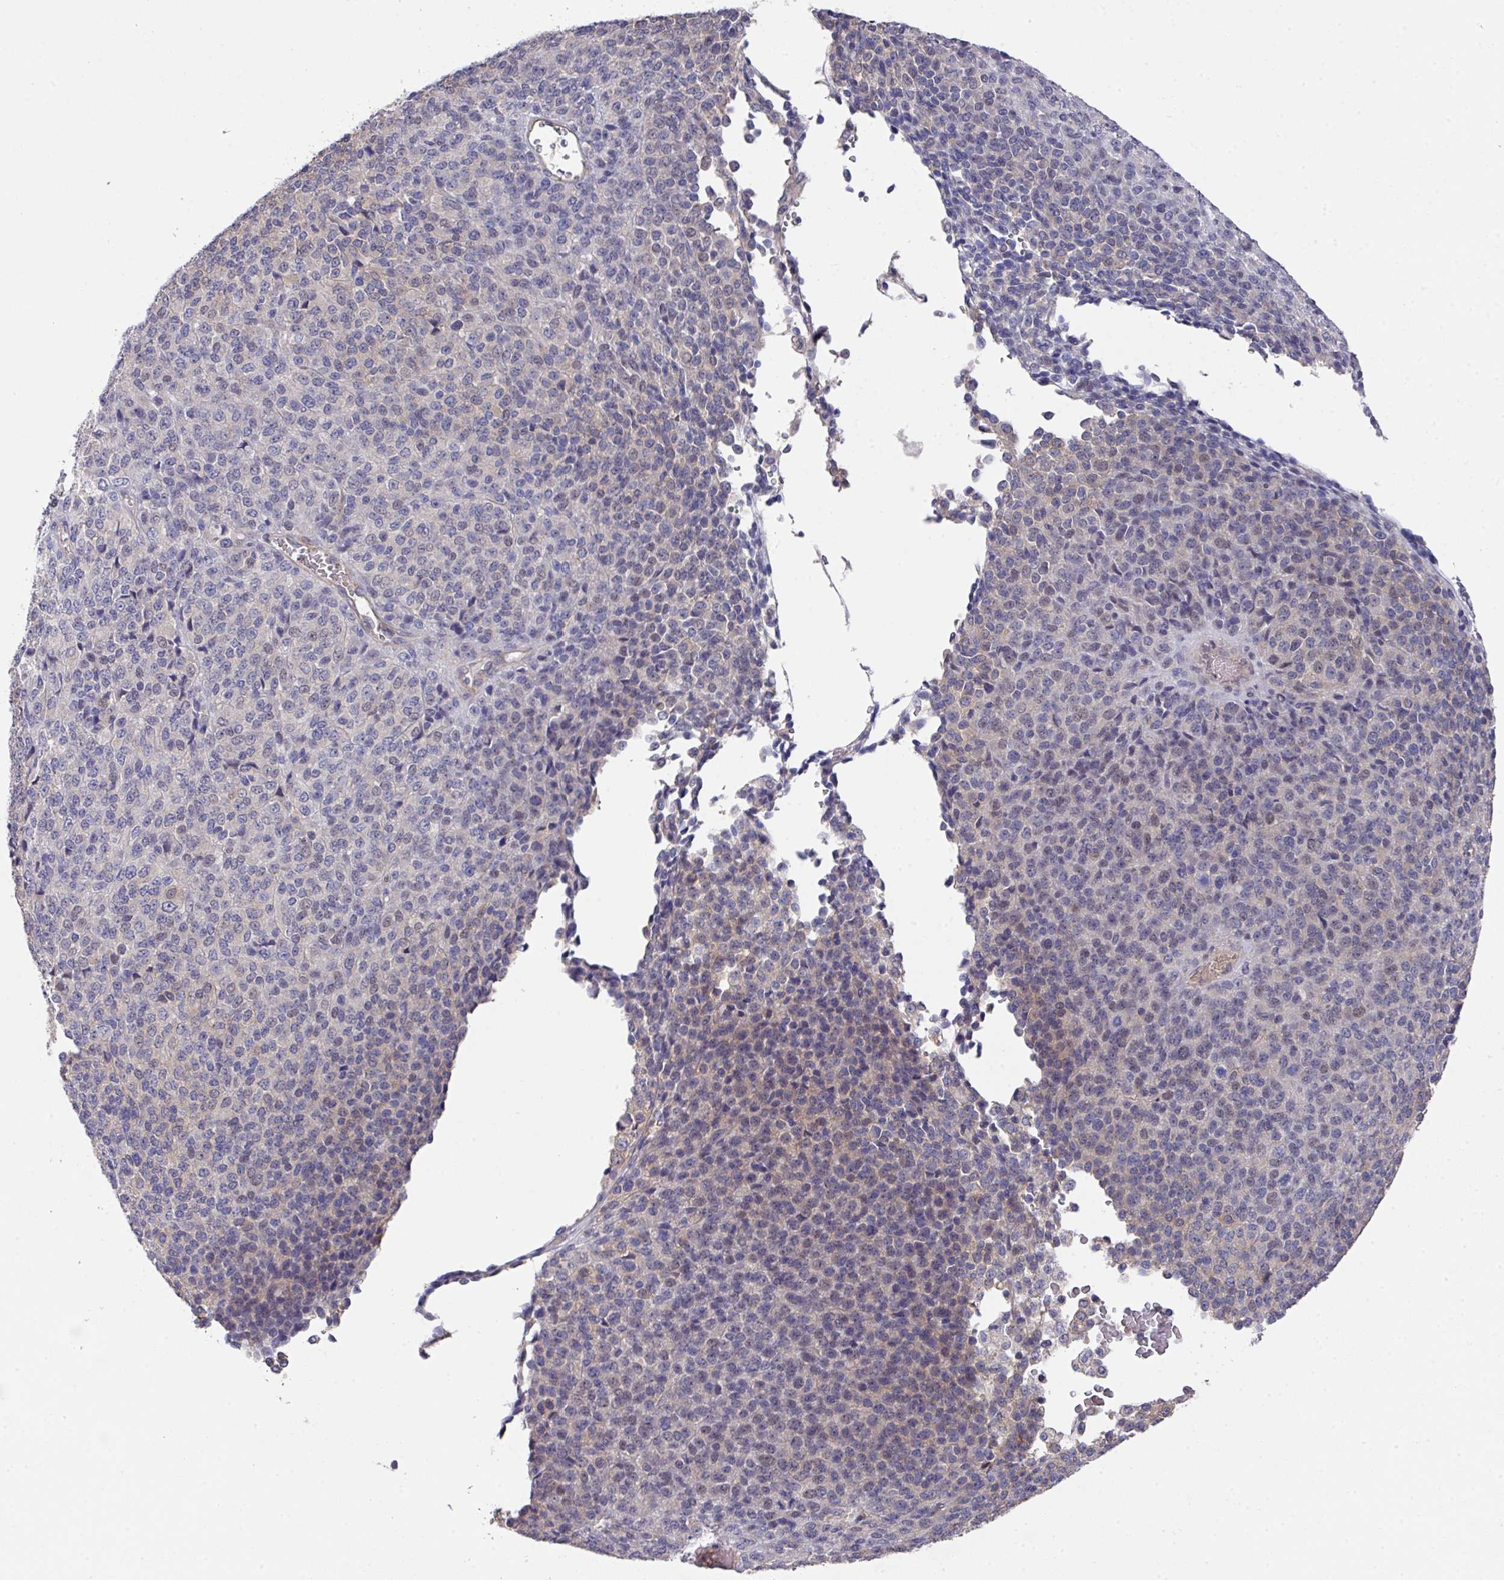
{"staining": {"intensity": "negative", "quantity": "none", "location": "none"}, "tissue": "melanoma", "cell_type": "Tumor cells", "image_type": "cancer", "snomed": [{"axis": "morphology", "description": "Malignant melanoma, Metastatic site"}, {"axis": "topography", "description": "Brain"}], "caption": "Human malignant melanoma (metastatic site) stained for a protein using immunohistochemistry (IHC) demonstrates no expression in tumor cells.", "gene": "PRR5", "patient": {"sex": "female", "age": 56}}